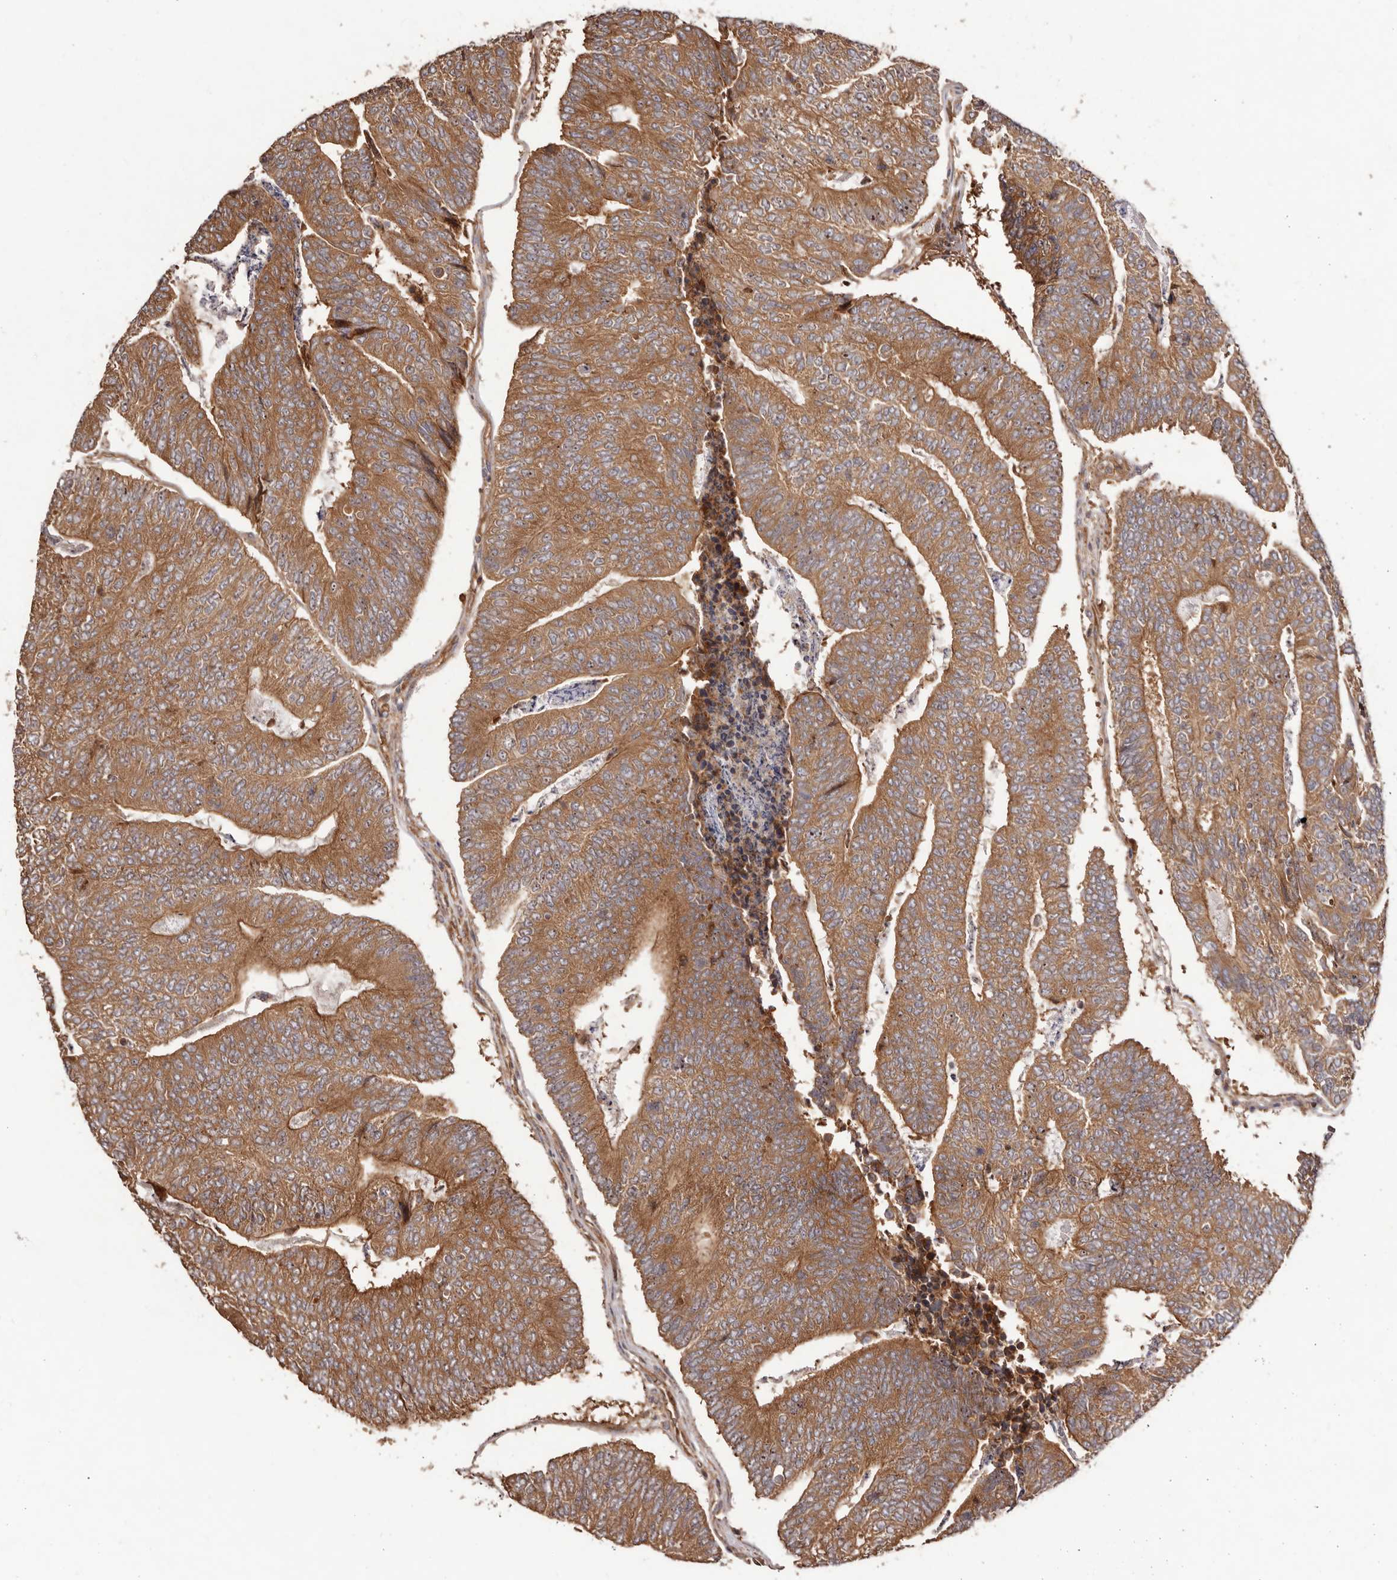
{"staining": {"intensity": "strong", "quantity": ">75%", "location": "cytoplasmic/membranous"}, "tissue": "colorectal cancer", "cell_type": "Tumor cells", "image_type": "cancer", "snomed": [{"axis": "morphology", "description": "Adenocarcinoma, NOS"}, {"axis": "topography", "description": "Colon"}], "caption": "Colorectal cancer tissue shows strong cytoplasmic/membranous expression in approximately >75% of tumor cells, visualized by immunohistochemistry. The staining was performed using DAB, with brown indicating positive protein expression. Nuclei are stained blue with hematoxylin.", "gene": "RPS6", "patient": {"sex": "female", "age": 67}}